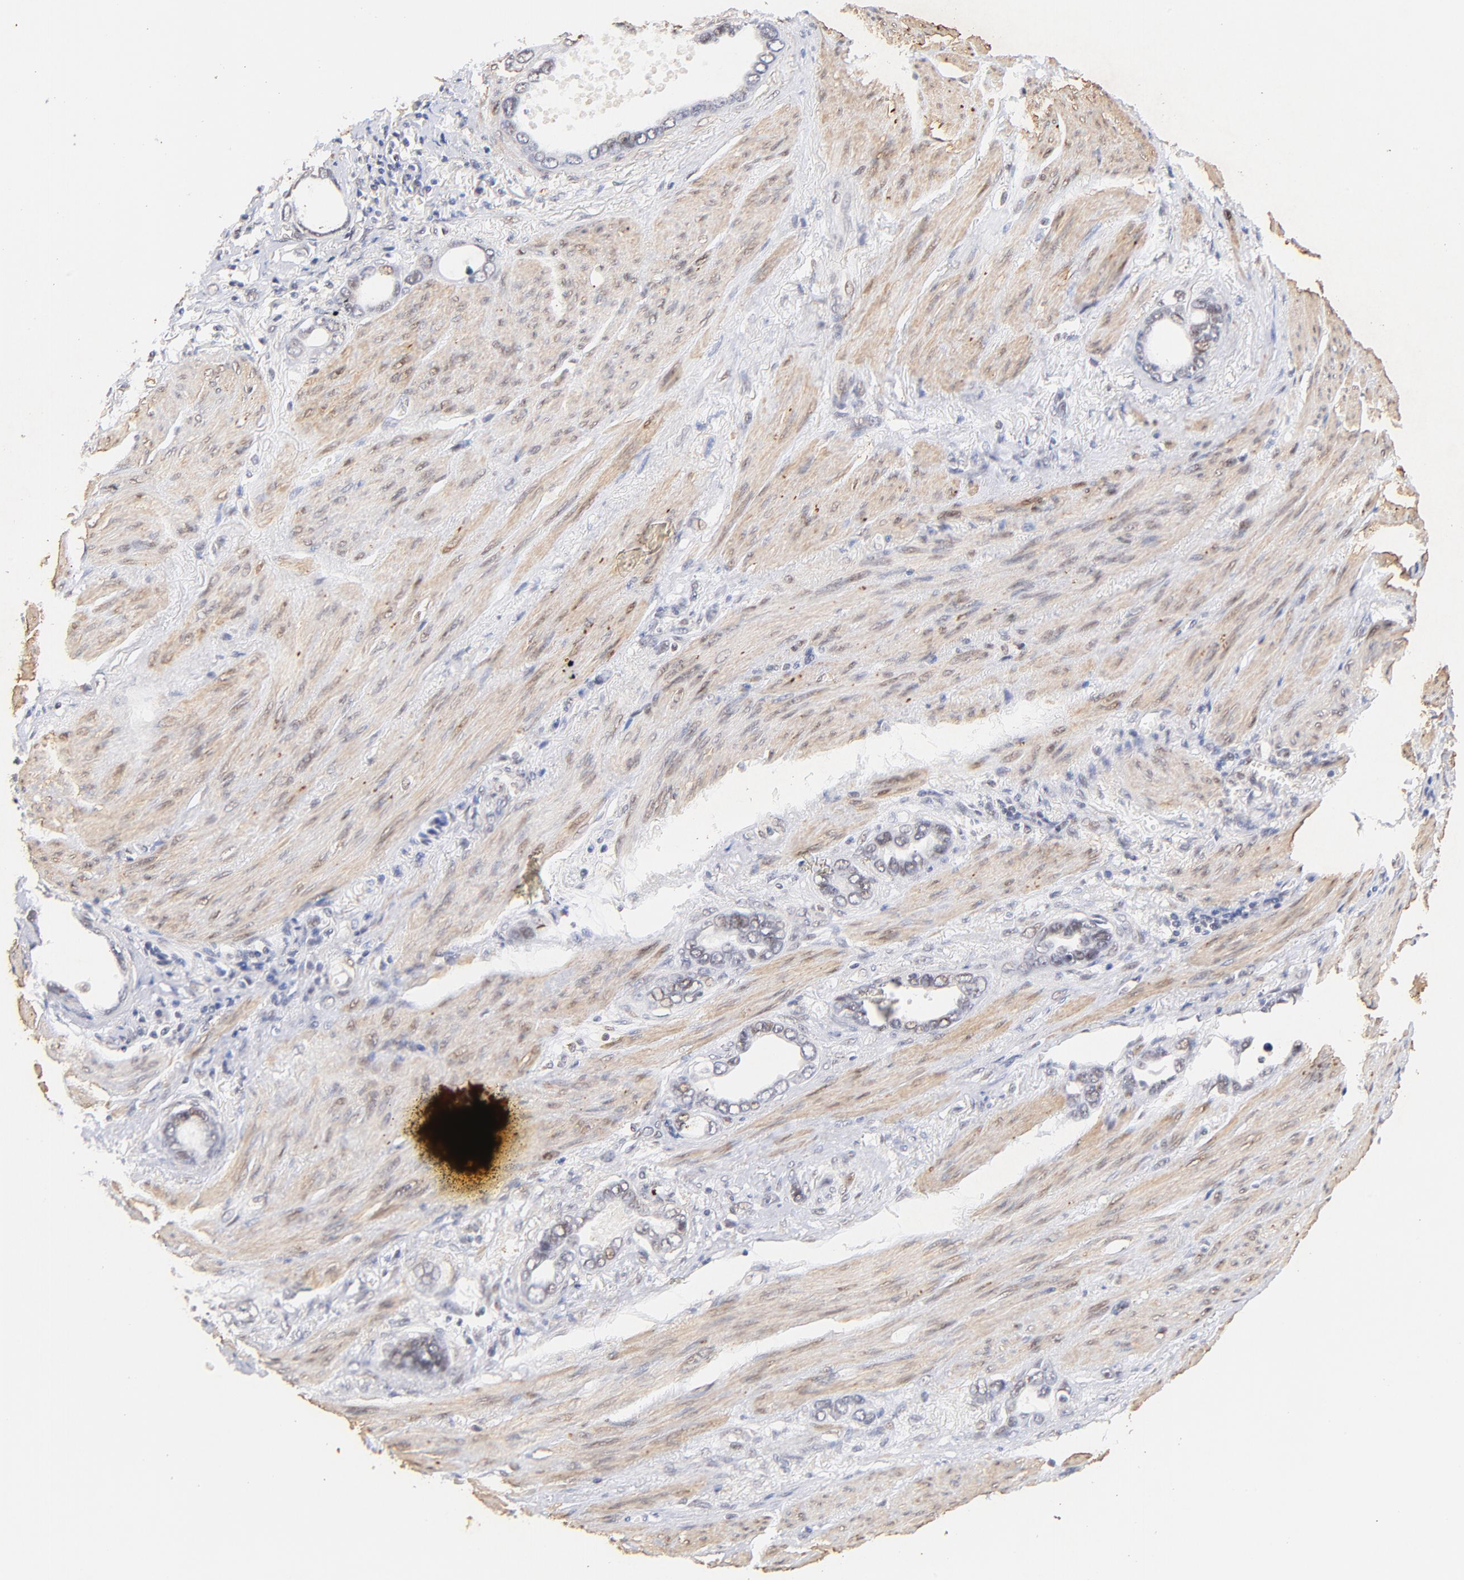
{"staining": {"intensity": "weak", "quantity": "<25%", "location": "cytoplasmic/membranous,nuclear"}, "tissue": "stomach cancer", "cell_type": "Tumor cells", "image_type": "cancer", "snomed": [{"axis": "morphology", "description": "Adenocarcinoma, NOS"}, {"axis": "topography", "description": "Stomach"}], "caption": "The immunohistochemistry micrograph has no significant positivity in tumor cells of stomach cancer (adenocarcinoma) tissue. (DAB IHC visualized using brightfield microscopy, high magnification).", "gene": "ZFP92", "patient": {"sex": "male", "age": 78}}